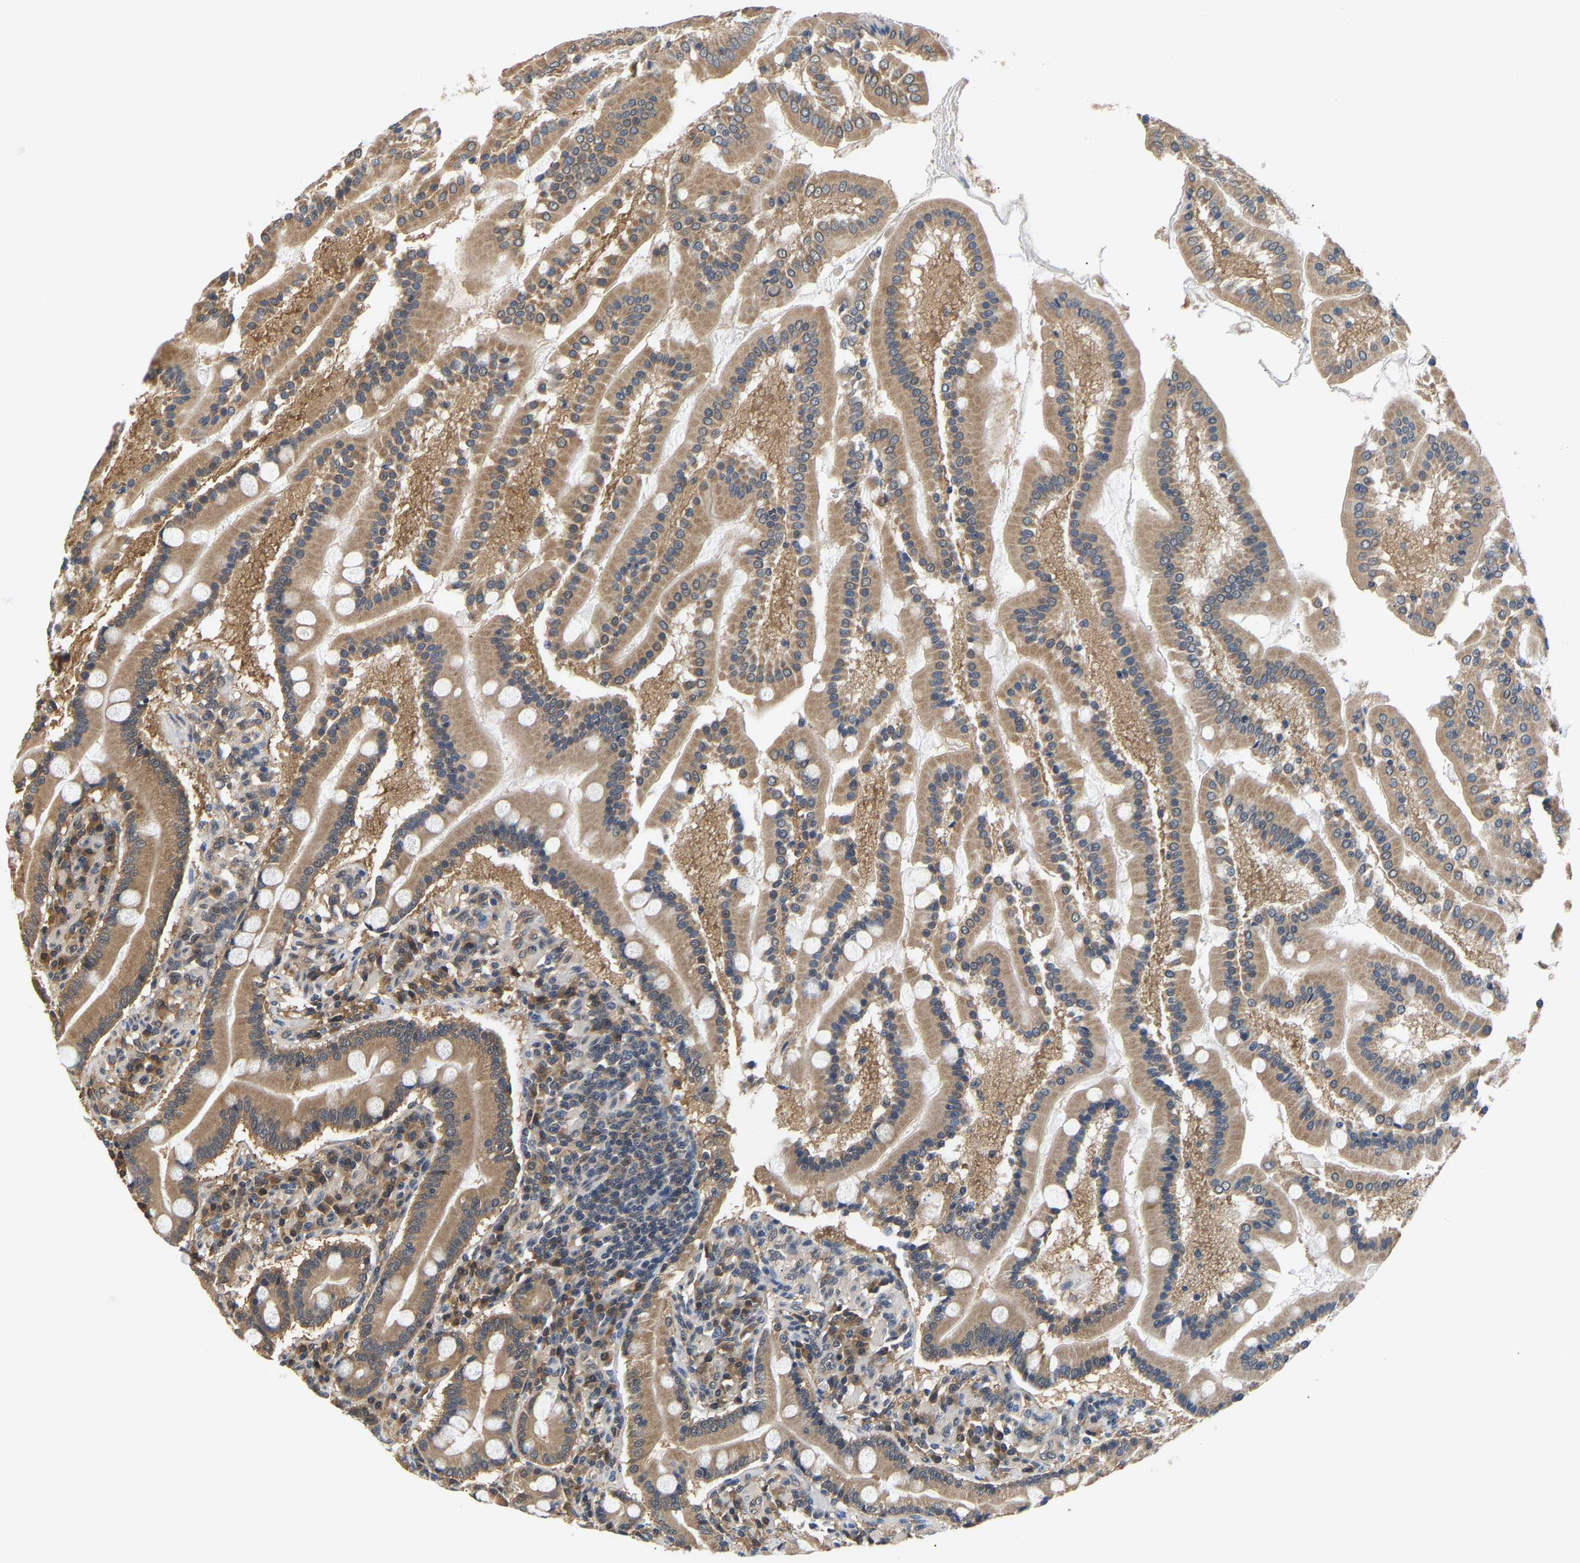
{"staining": {"intensity": "moderate", "quantity": ">75%", "location": "cytoplasmic/membranous"}, "tissue": "duodenum", "cell_type": "Glandular cells", "image_type": "normal", "snomed": [{"axis": "morphology", "description": "Normal tissue, NOS"}, {"axis": "topography", "description": "Duodenum"}], "caption": "Immunohistochemistry (DAB) staining of unremarkable duodenum exhibits moderate cytoplasmic/membranous protein positivity in about >75% of glandular cells. Using DAB (brown) and hematoxylin (blue) stains, captured at high magnification using brightfield microscopy.", "gene": "ARHGEF12", "patient": {"sex": "male", "age": 50}}